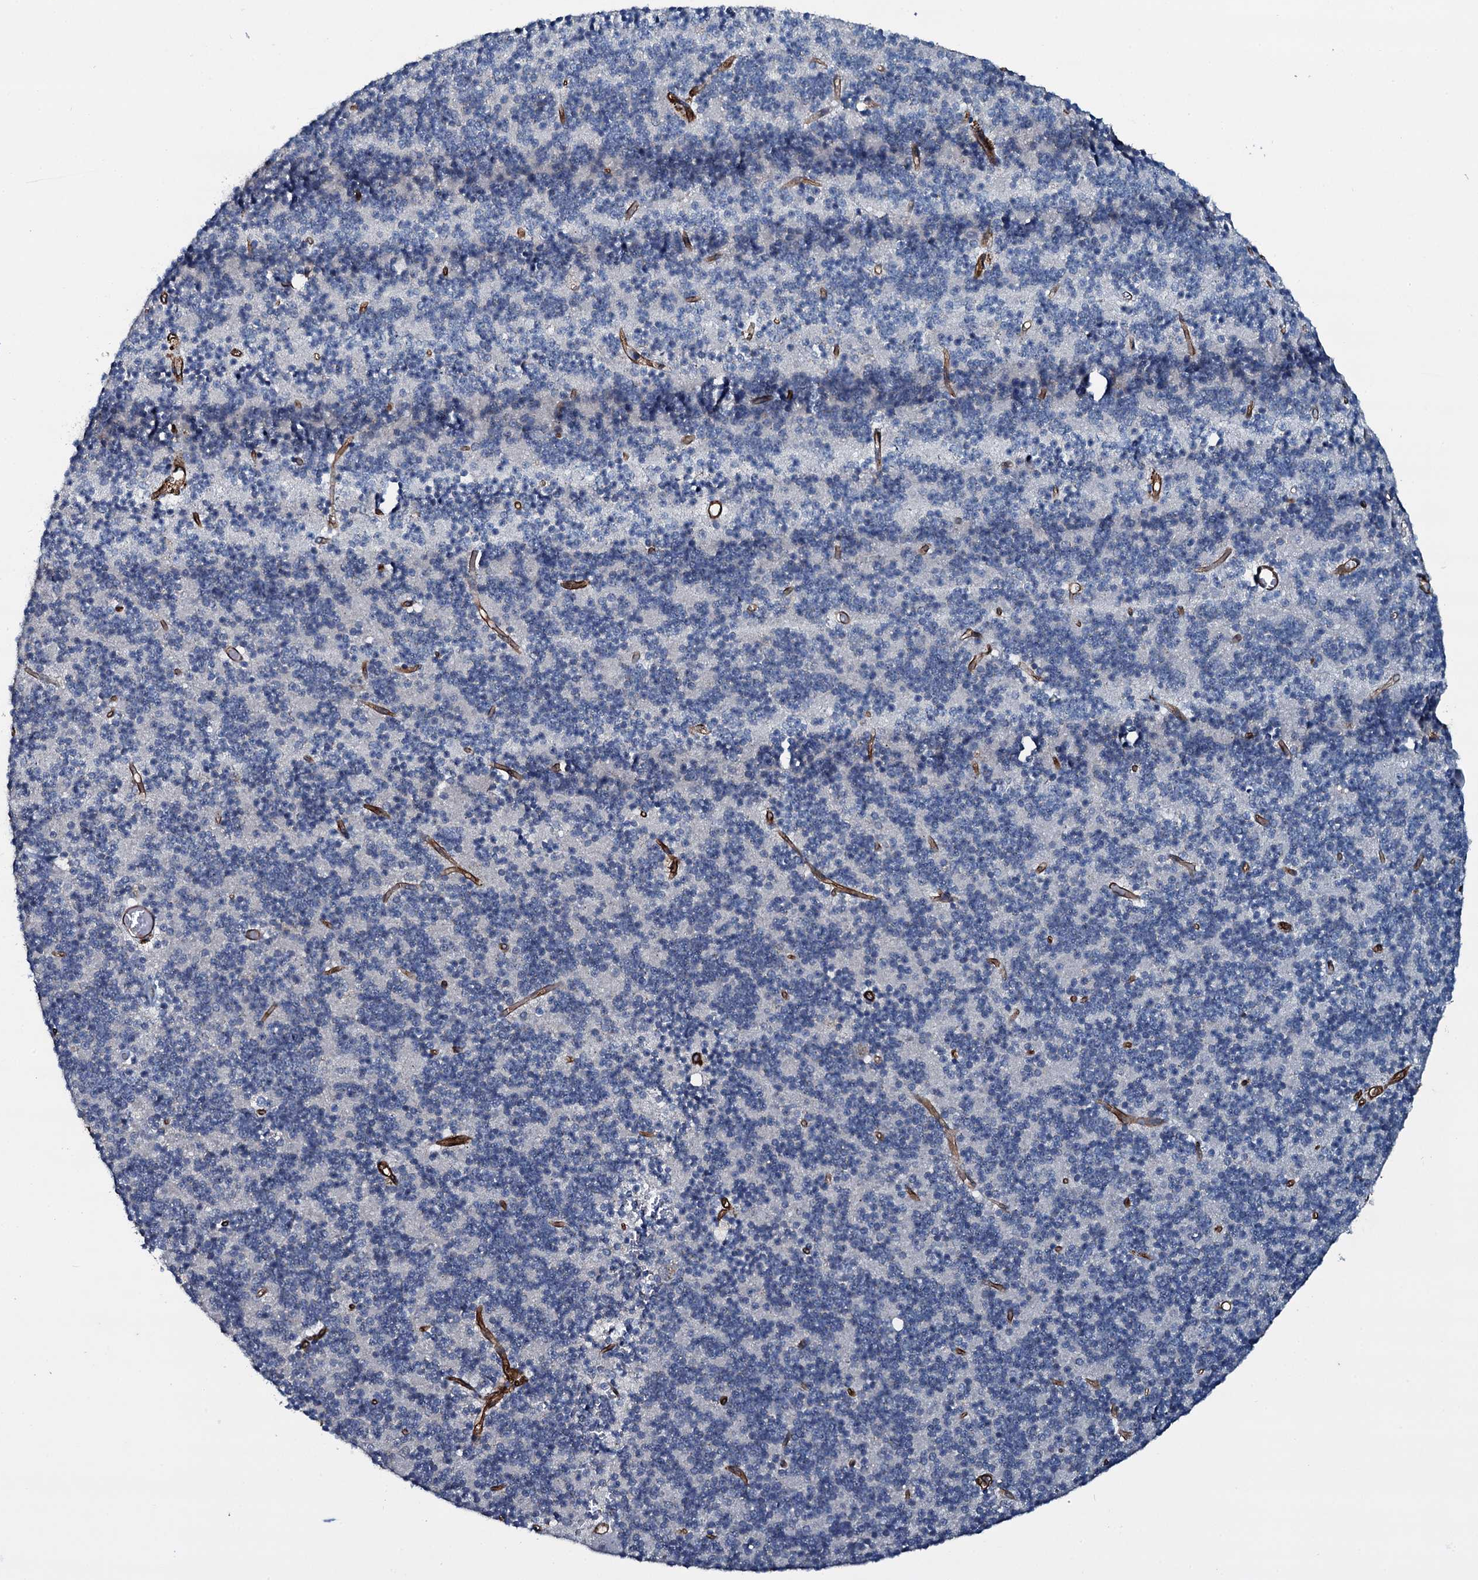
{"staining": {"intensity": "negative", "quantity": "none", "location": "none"}, "tissue": "cerebellum", "cell_type": "Cells in granular layer", "image_type": "normal", "snomed": [{"axis": "morphology", "description": "Normal tissue, NOS"}, {"axis": "topography", "description": "Cerebellum"}], "caption": "The histopathology image displays no significant positivity in cells in granular layer of cerebellum. (DAB (3,3'-diaminobenzidine) immunohistochemistry (IHC) visualized using brightfield microscopy, high magnification).", "gene": "CLEC14A", "patient": {"sex": "male", "age": 54}}